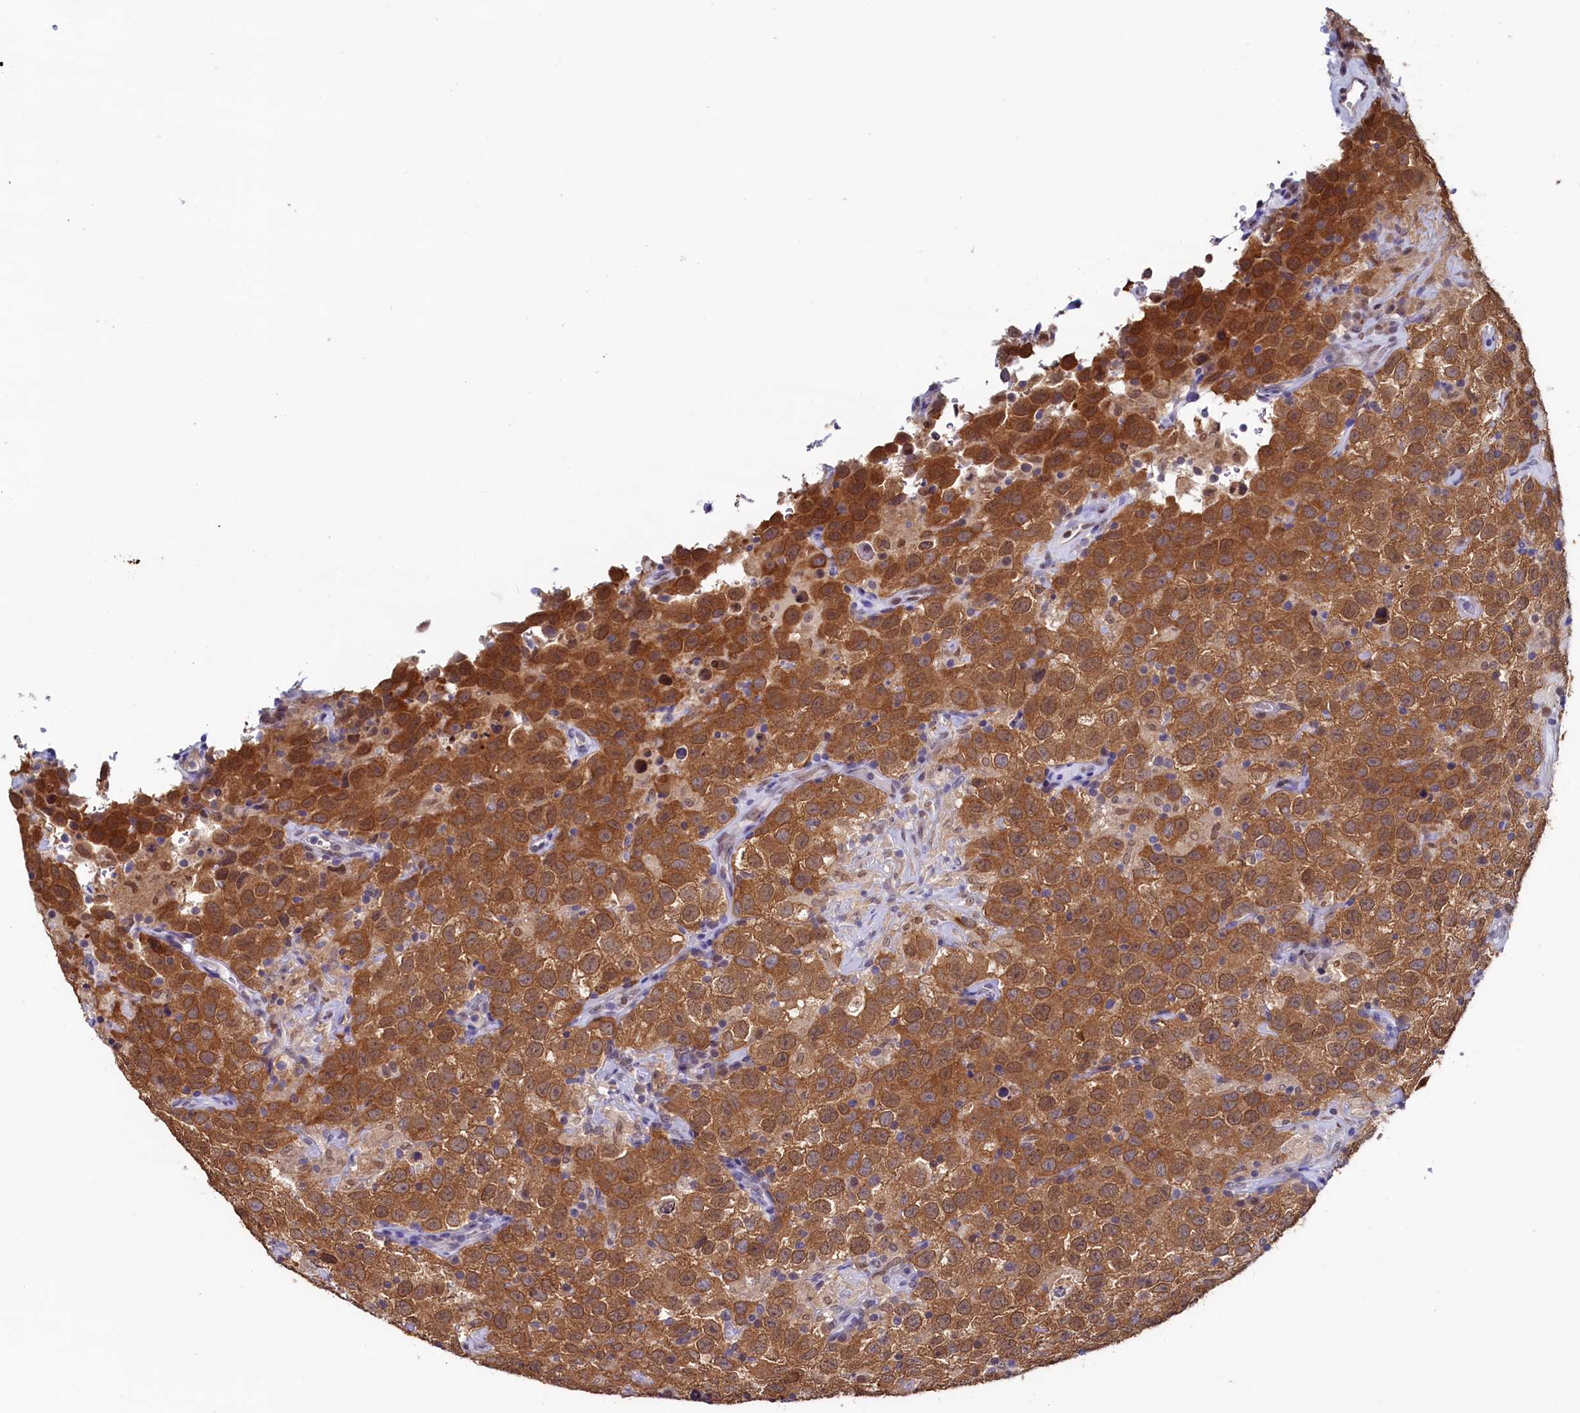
{"staining": {"intensity": "moderate", "quantity": ">75%", "location": "cytoplasmic/membranous,nuclear"}, "tissue": "testis cancer", "cell_type": "Tumor cells", "image_type": "cancer", "snomed": [{"axis": "morphology", "description": "Seminoma, NOS"}, {"axis": "topography", "description": "Testis"}], "caption": "A photomicrograph of testis cancer (seminoma) stained for a protein reveals moderate cytoplasmic/membranous and nuclear brown staining in tumor cells. (DAB IHC with brightfield microscopy, high magnification).", "gene": "AHCY", "patient": {"sex": "male", "age": 41}}